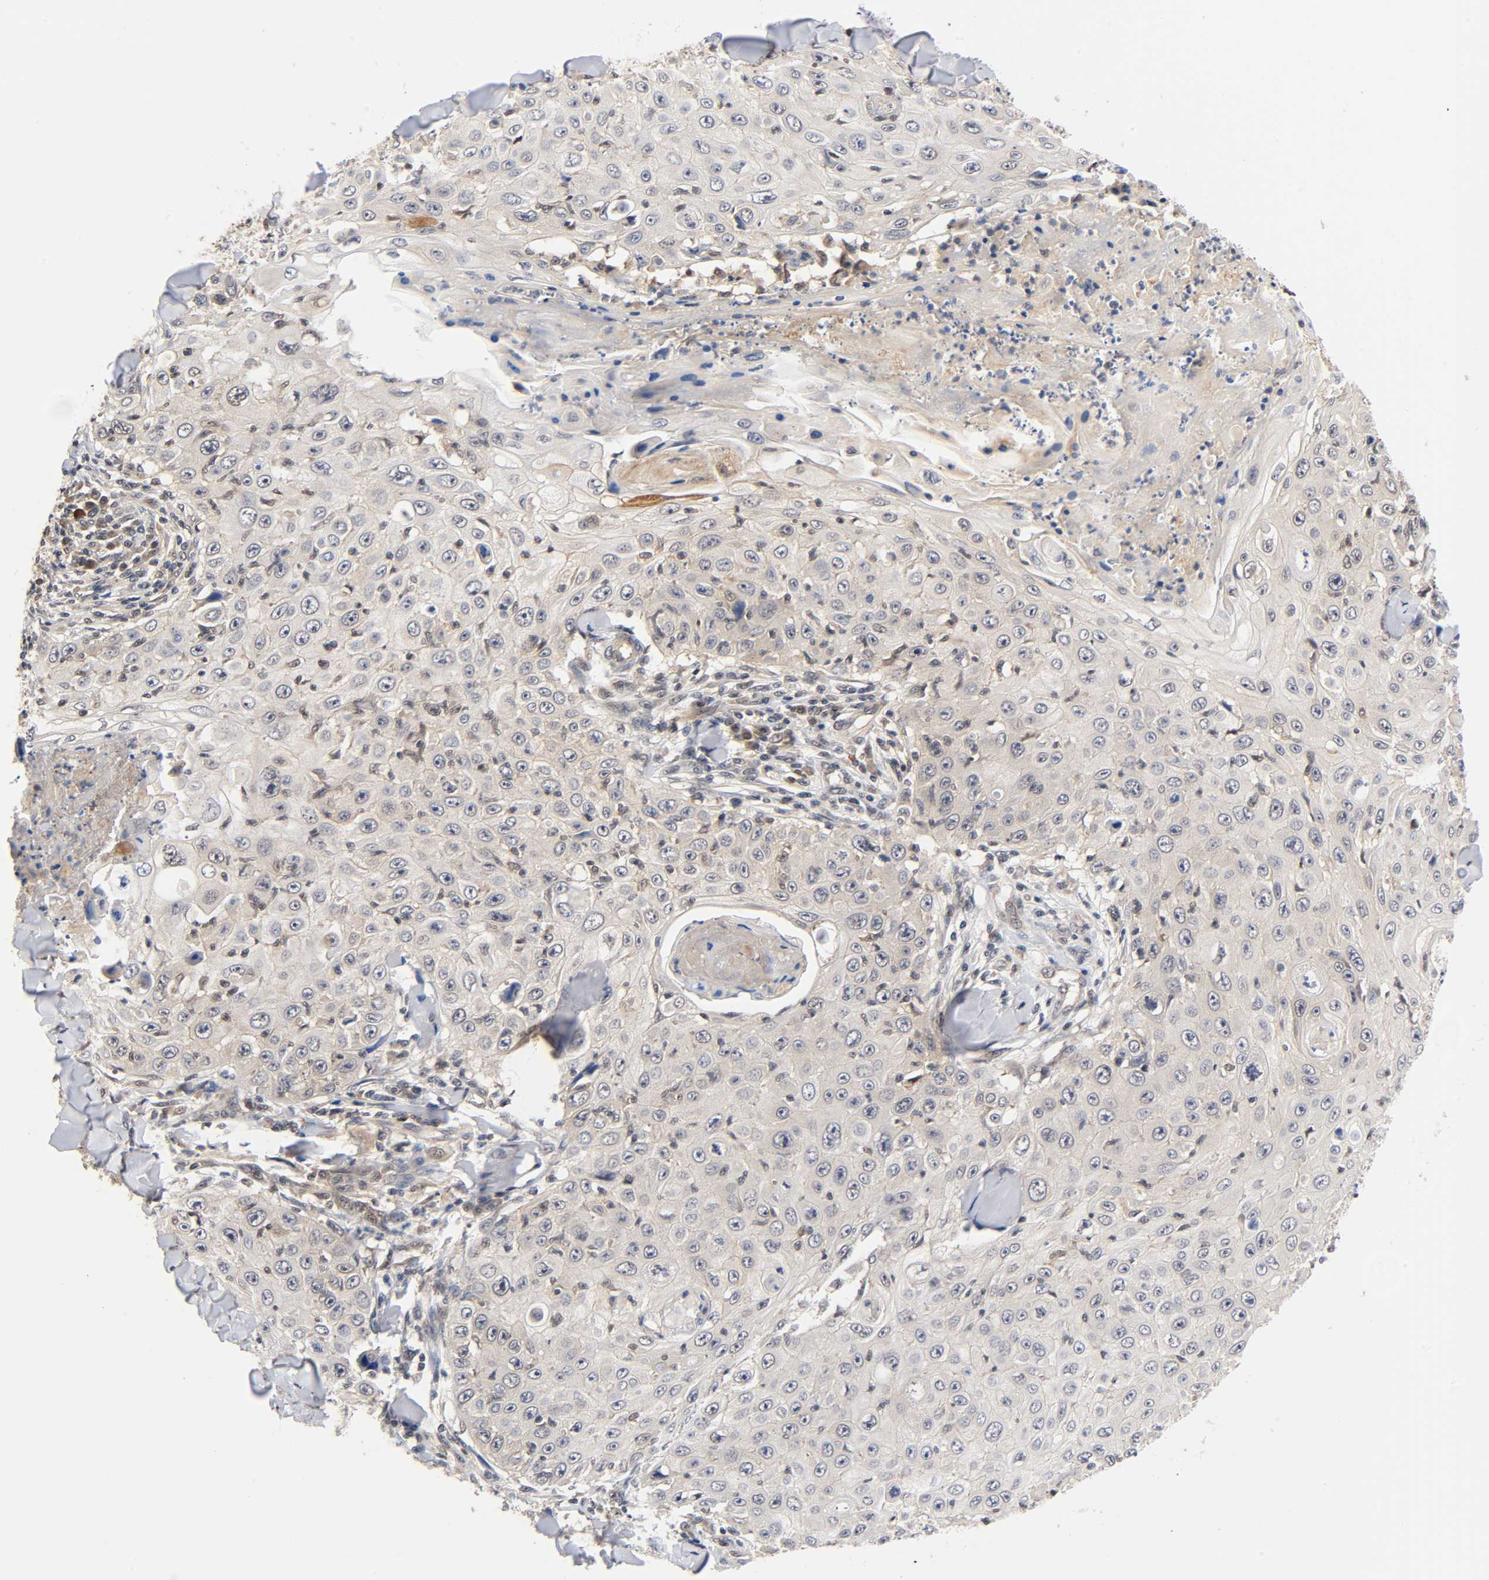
{"staining": {"intensity": "weak", "quantity": "<25%", "location": "cytoplasmic/membranous"}, "tissue": "skin cancer", "cell_type": "Tumor cells", "image_type": "cancer", "snomed": [{"axis": "morphology", "description": "Squamous cell carcinoma, NOS"}, {"axis": "topography", "description": "Skin"}], "caption": "An immunohistochemistry image of skin squamous cell carcinoma is shown. There is no staining in tumor cells of skin squamous cell carcinoma.", "gene": "PRKAB1", "patient": {"sex": "male", "age": 86}}